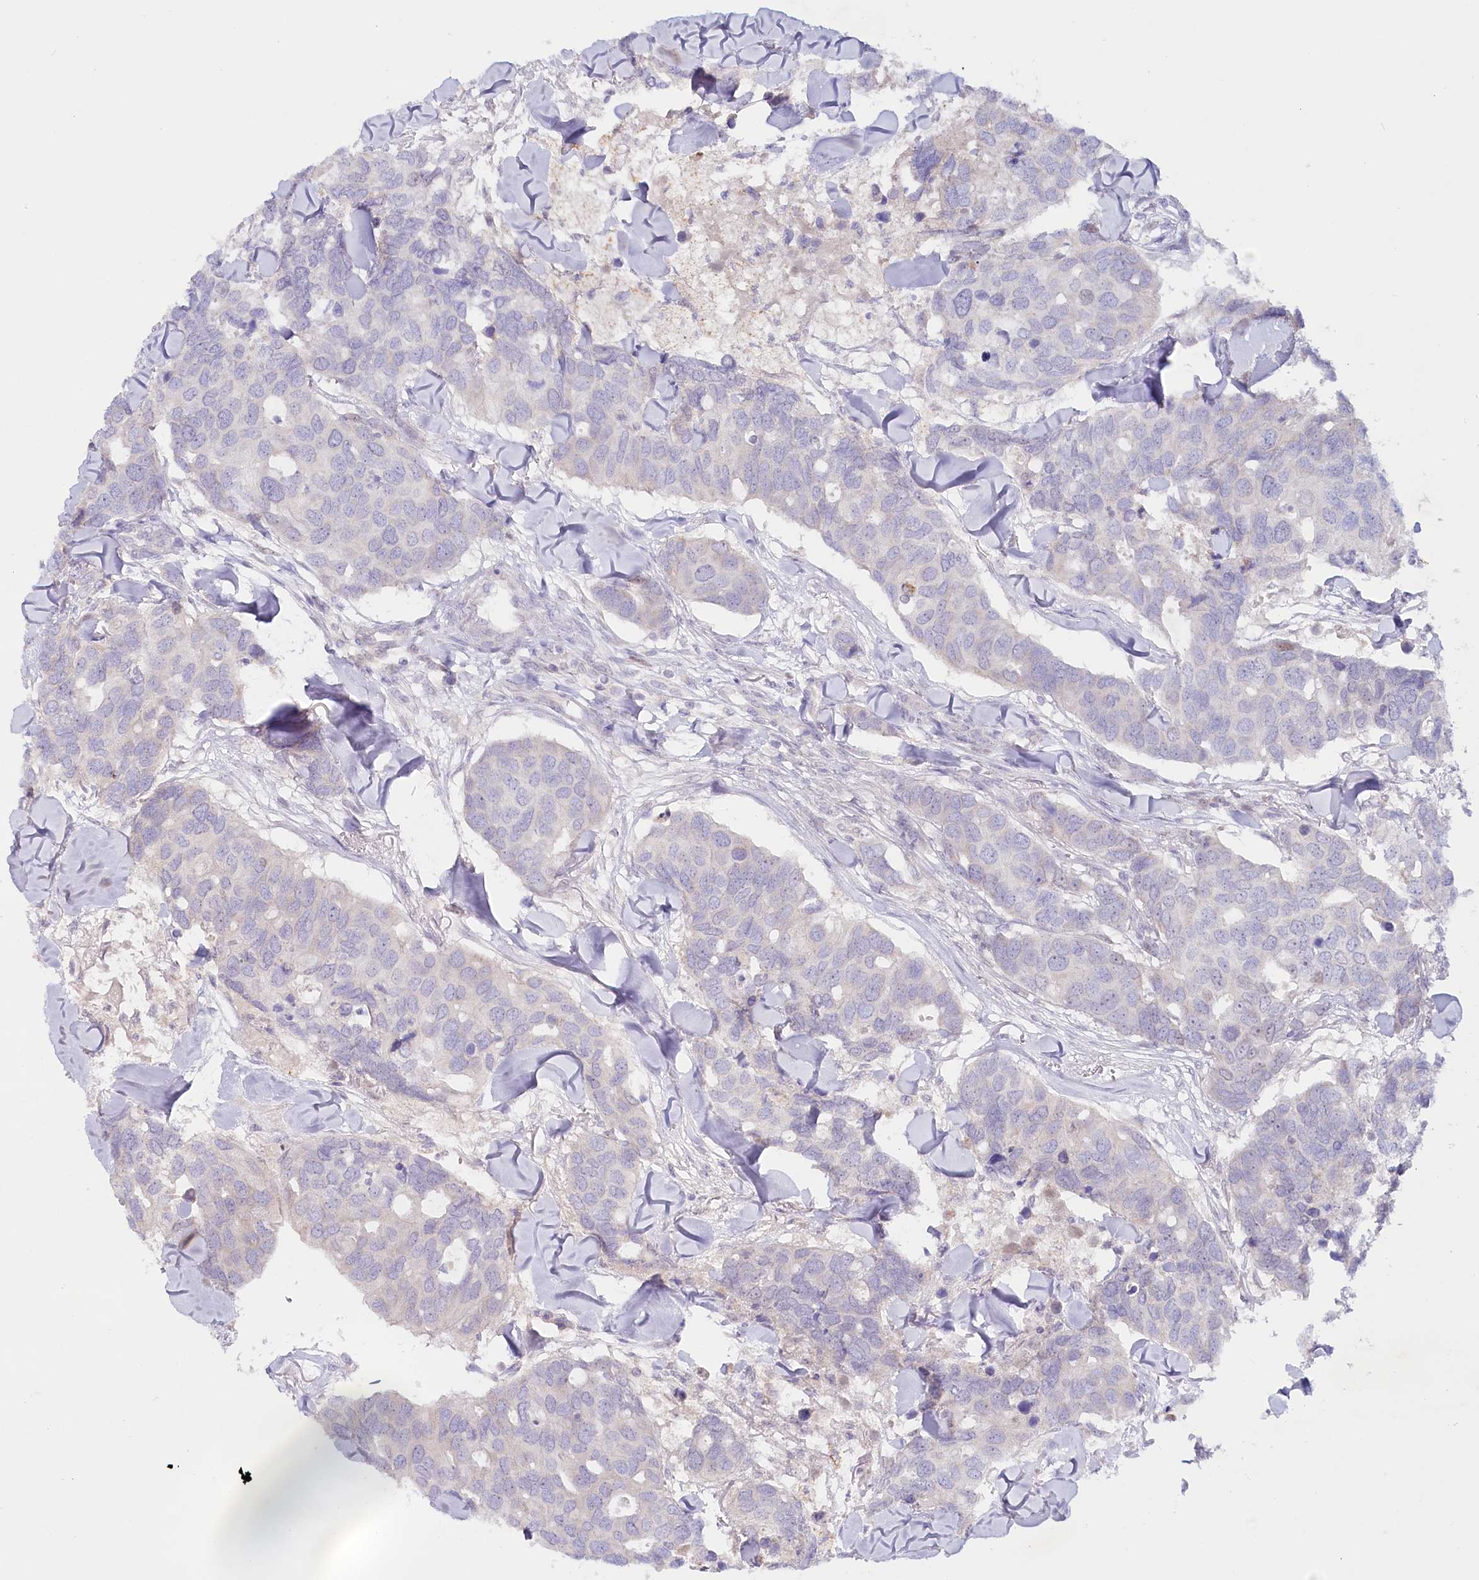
{"staining": {"intensity": "negative", "quantity": "none", "location": "none"}, "tissue": "breast cancer", "cell_type": "Tumor cells", "image_type": "cancer", "snomed": [{"axis": "morphology", "description": "Duct carcinoma"}, {"axis": "topography", "description": "Breast"}], "caption": "This is a micrograph of immunohistochemistry (IHC) staining of breast infiltrating ductal carcinoma, which shows no staining in tumor cells.", "gene": "PSAPL1", "patient": {"sex": "female", "age": 83}}